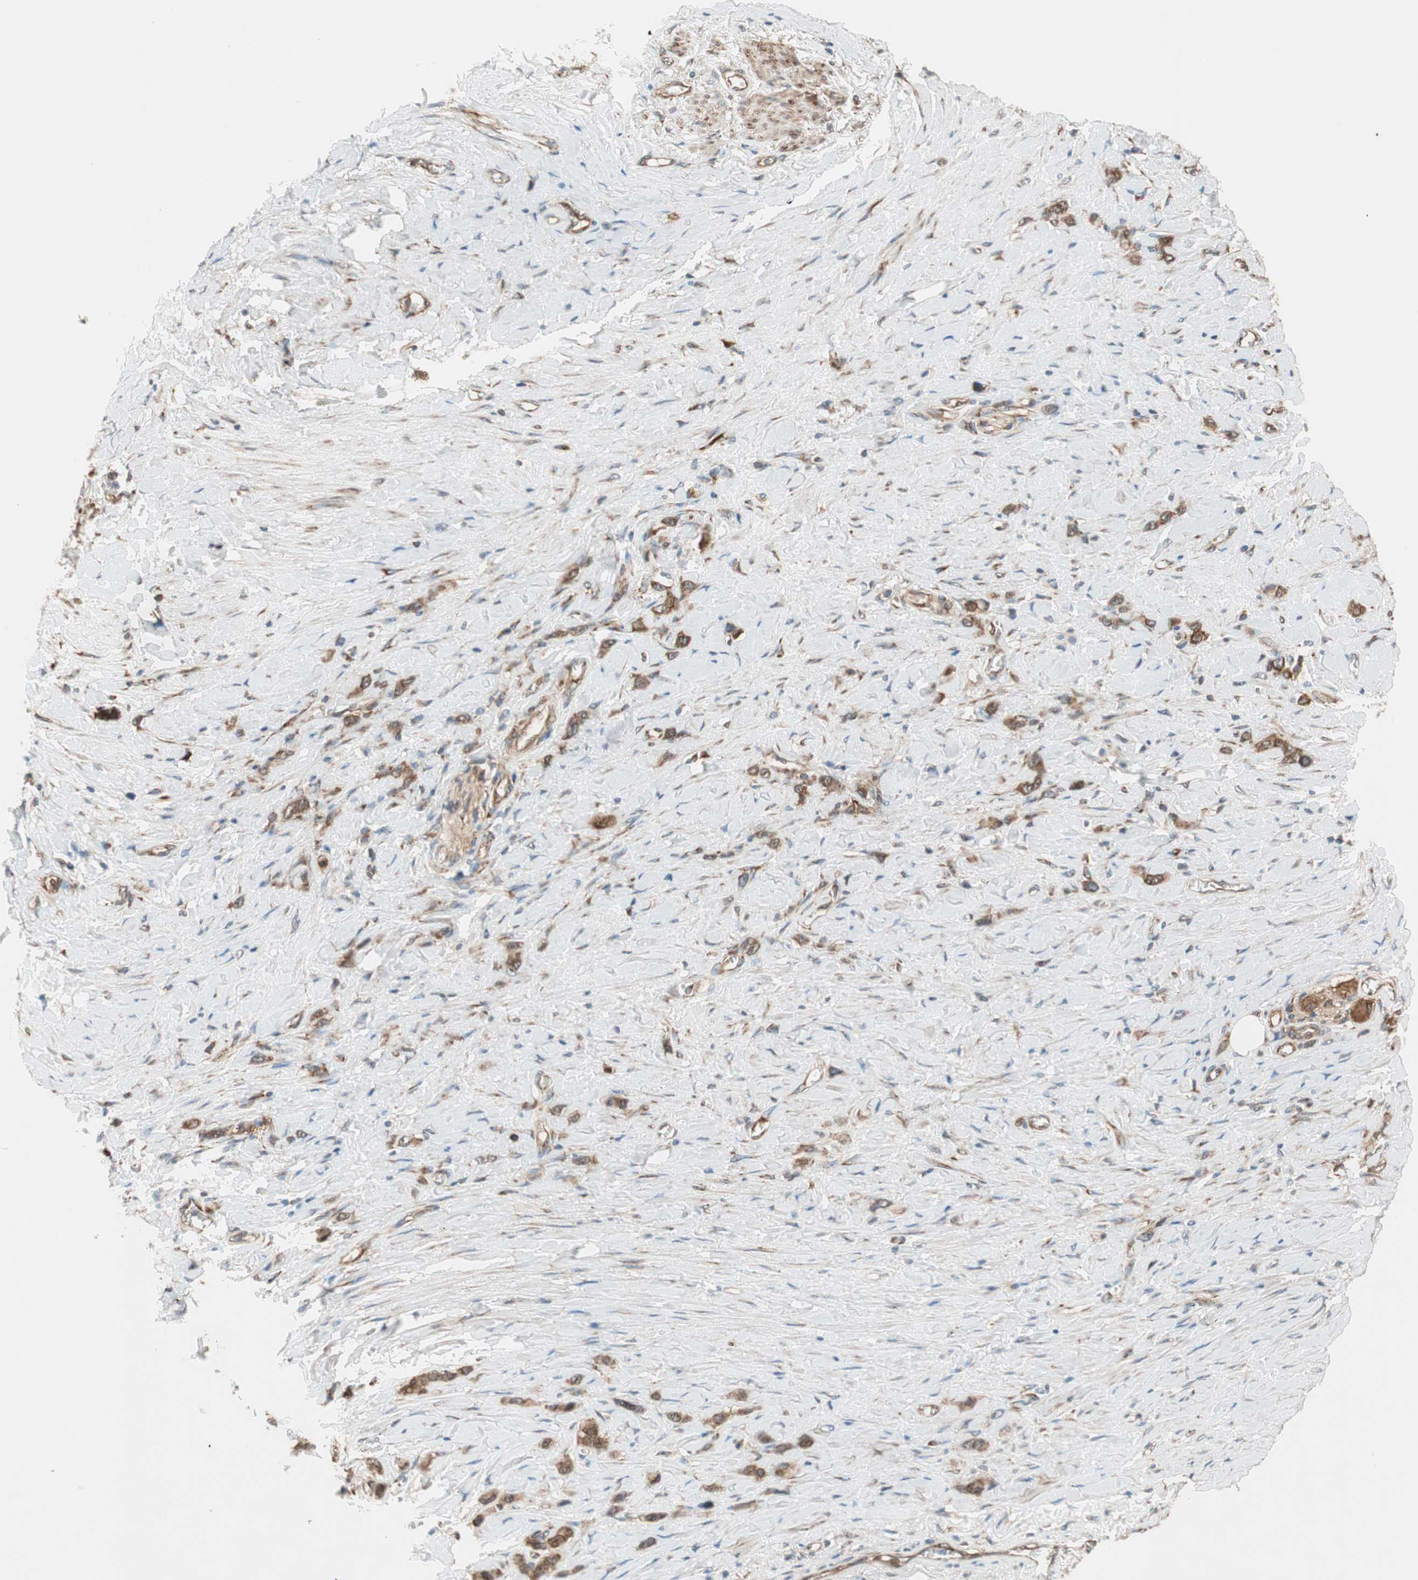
{"staining": {"intensity": "strong", "quantity": ">75%", "location": "cytoplasmic/membranous"}, "tissue": "stomach cancer", "cell_type": "Tumor cells", "image_type": "cancer", "snomed": [{"axis": "morphology", "description": "Normal tissue, NOS"}, {"axis": "morphology", "description": "Adenocarcinoma, NOS"}, {"axis": "morphology", "description": "Adenocarcinoma, High grade"}, {"axis": "topography", "description": "Stomach, upper"}, {"axis": "topography", "description": "Stomach"}], "caption": "Immunohistochemistry of adenocarcinoma (stomach) displays high levels of strong cytoplasmic/membranous staining in about >75% of tumor cells.", "gene": "WASL", "patient": {"sex": "female", "age": 65}}